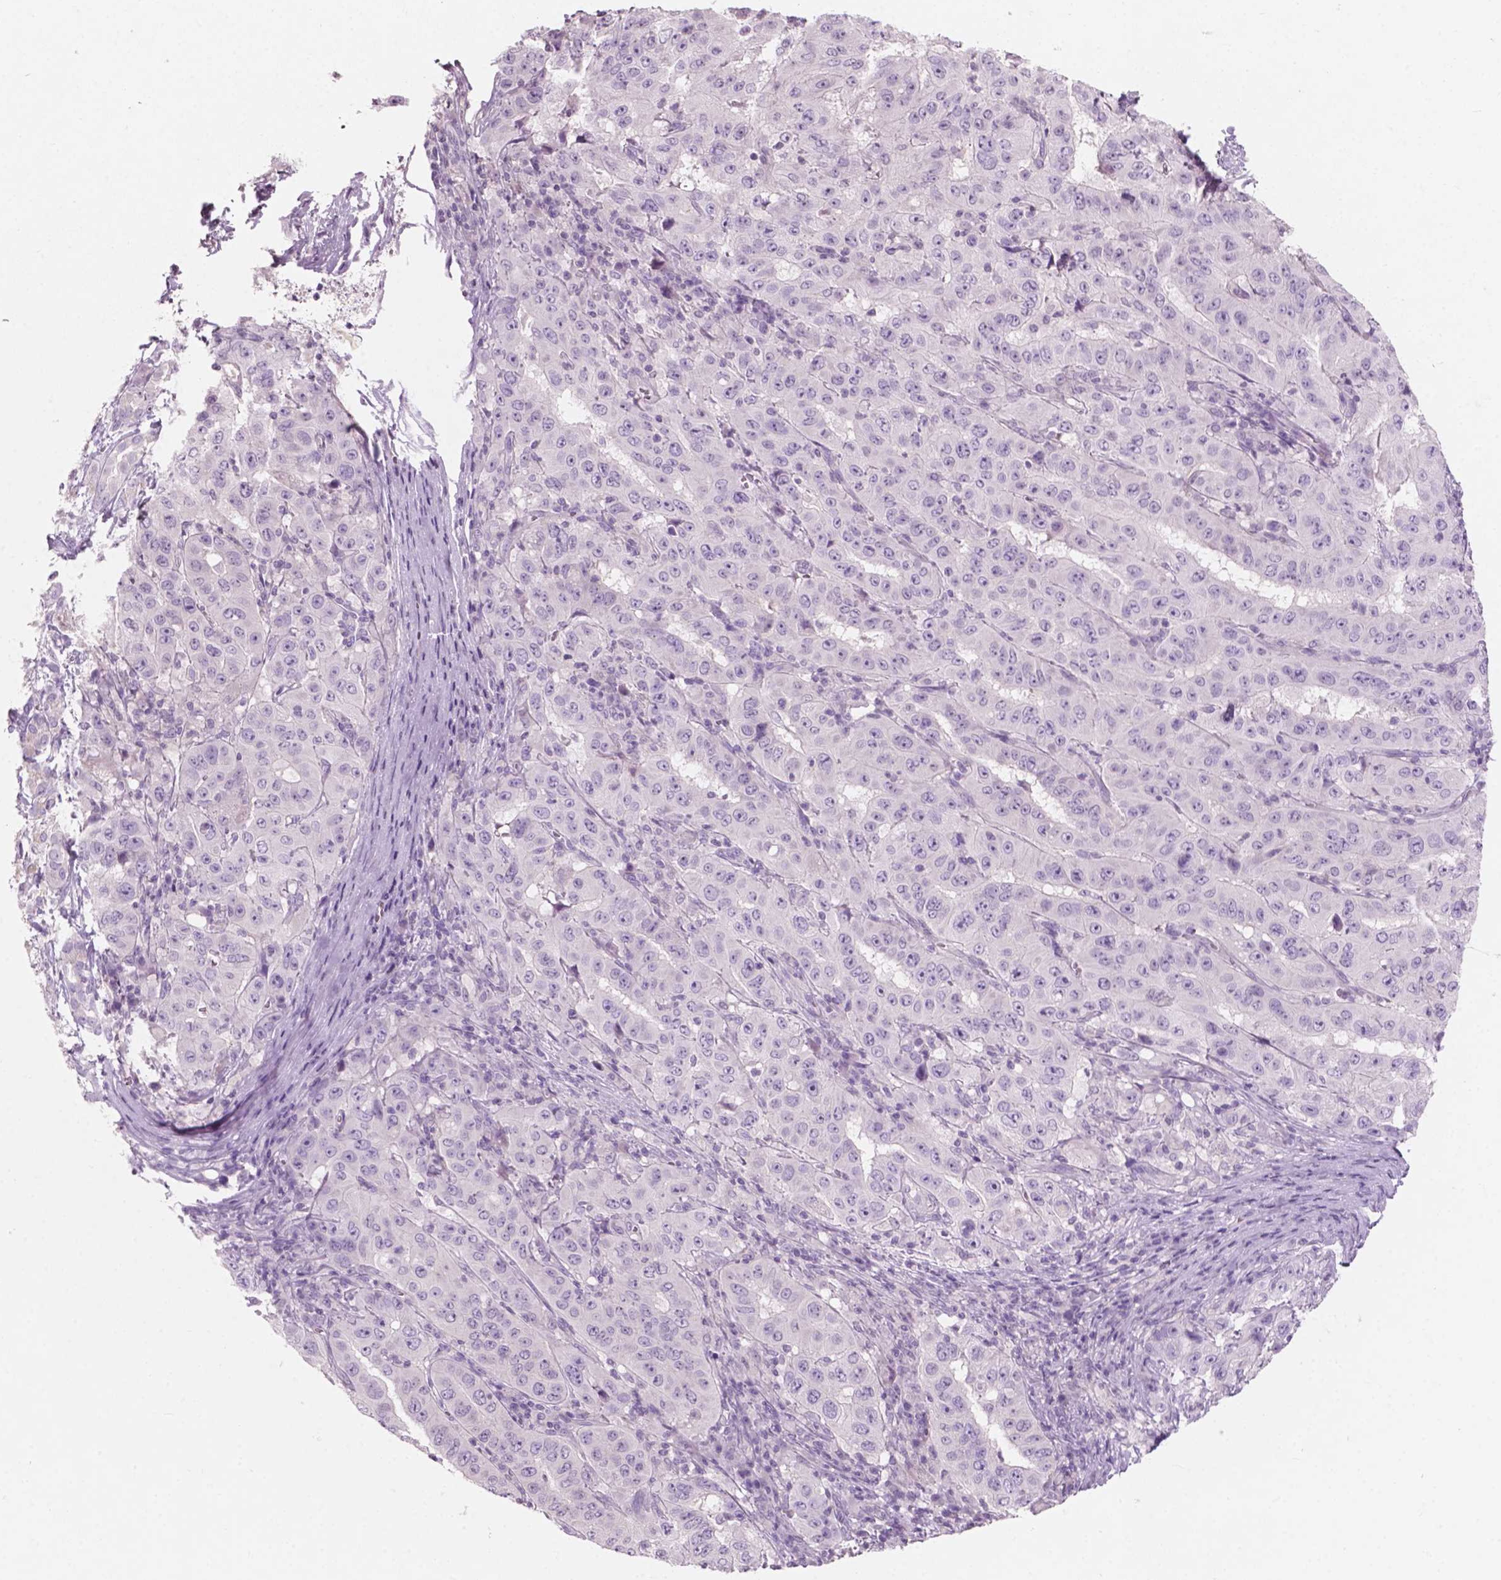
{"staining": {"intensity": "negative", "quantity": "none", "location": "none"}, "tissue": "pancreatic cancer", "cell_type": "Tumor cells", "image_type": "cancer", "snomed": [{"axis": "morphology", "description": "Adenocarcinoma, NOS"}, {"axis": "topography", "description": "Pancreas"}], "caption": "This image is of adenocarcinoma (pancreatic) stained with IHC to label a protein in brown with the nuclei are counter-stained blue. There is no expression in tumor cells.", "gene": "AWAT1", "patient": {"sex": "male", "age": 63}}